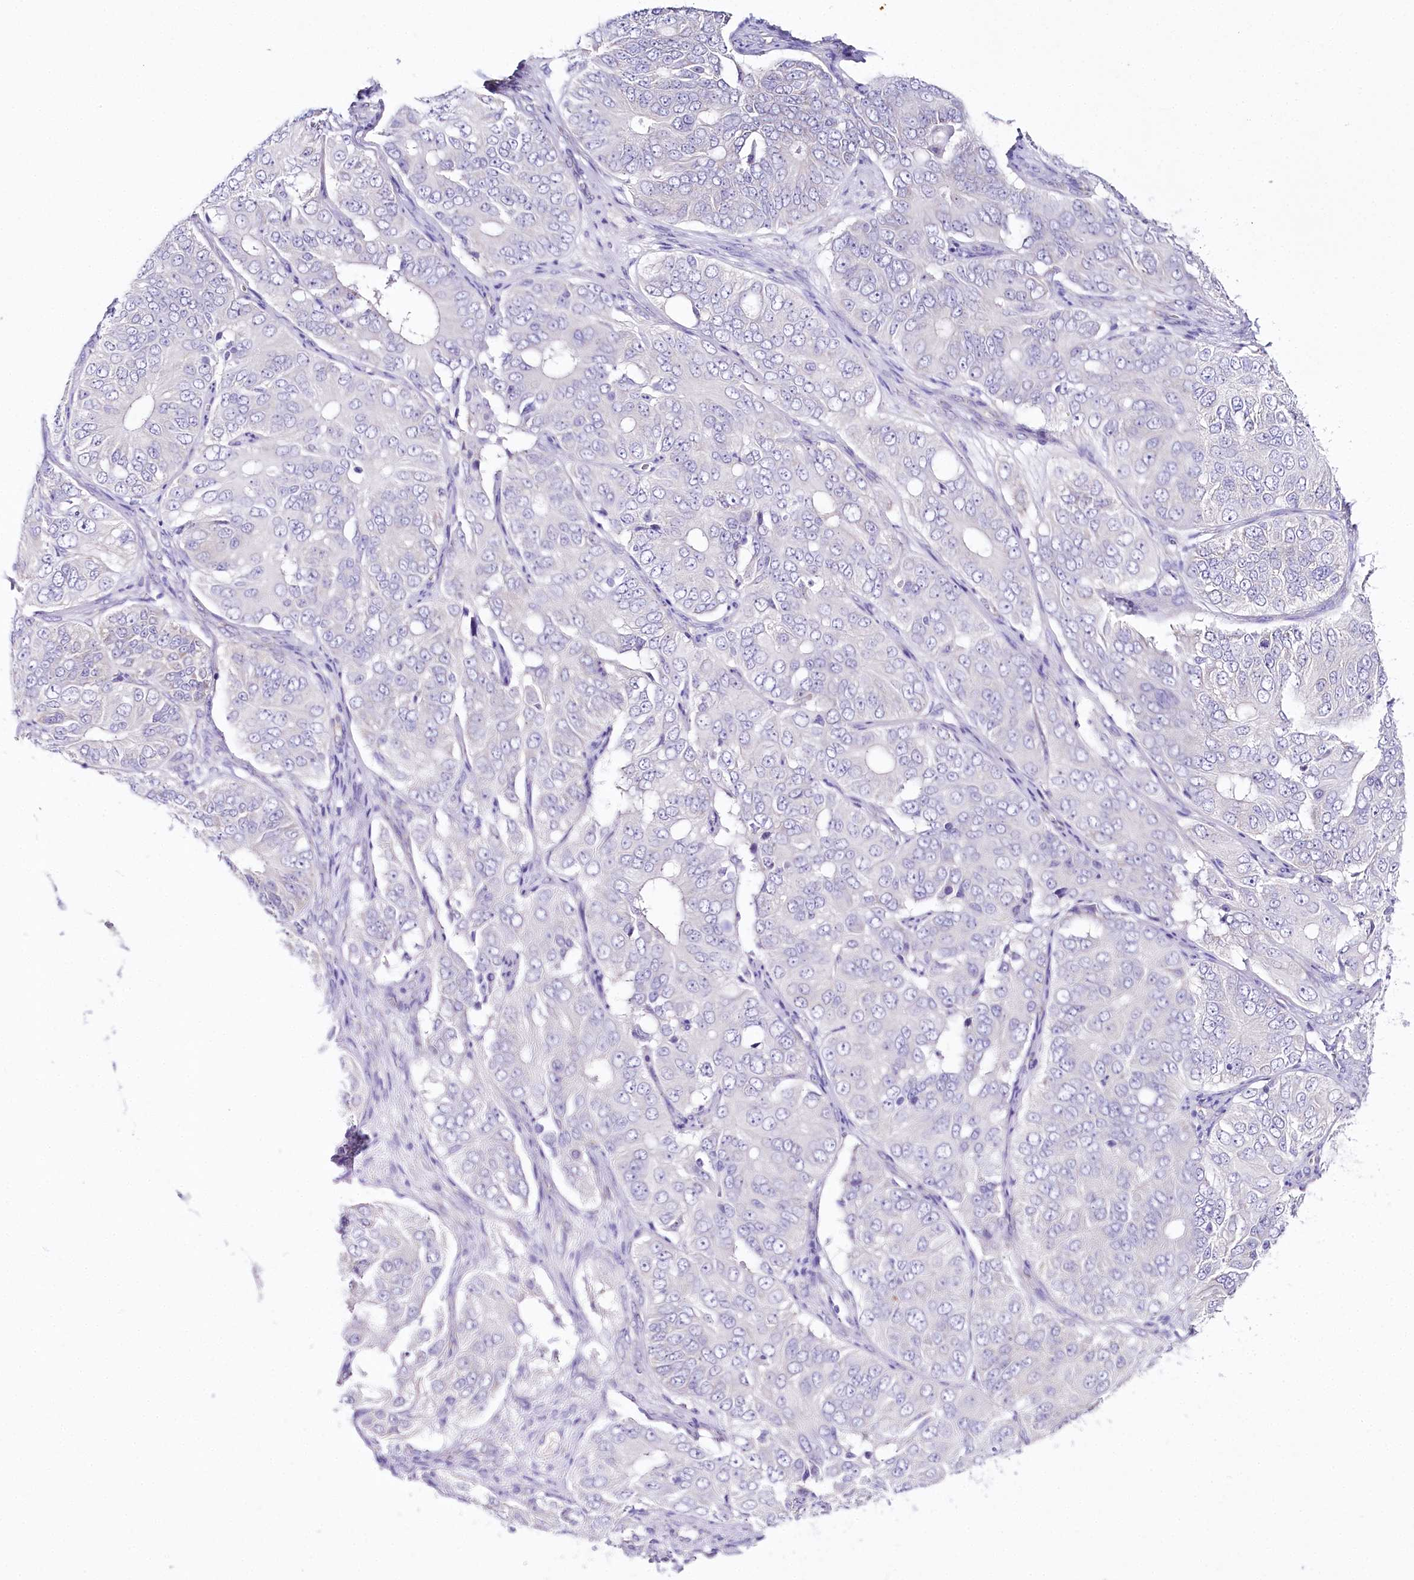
{"staining": {"intensity": "negative", "quantity": "none", "location": "none"}, "tissue": "ovarian cancer", "cell_type": "Tumor cells", "image_type": "cancer", "snomed": [{"axis": "morphology", "description": "Carcinoma, endometroid"}, {"axis": "topography", "description": "Ovary"}], "caption": "There is no significant expression in tumor cells of ovarian cancer.", "gene": "CSN3", "patient": {"sex": "female", "age": 51}}